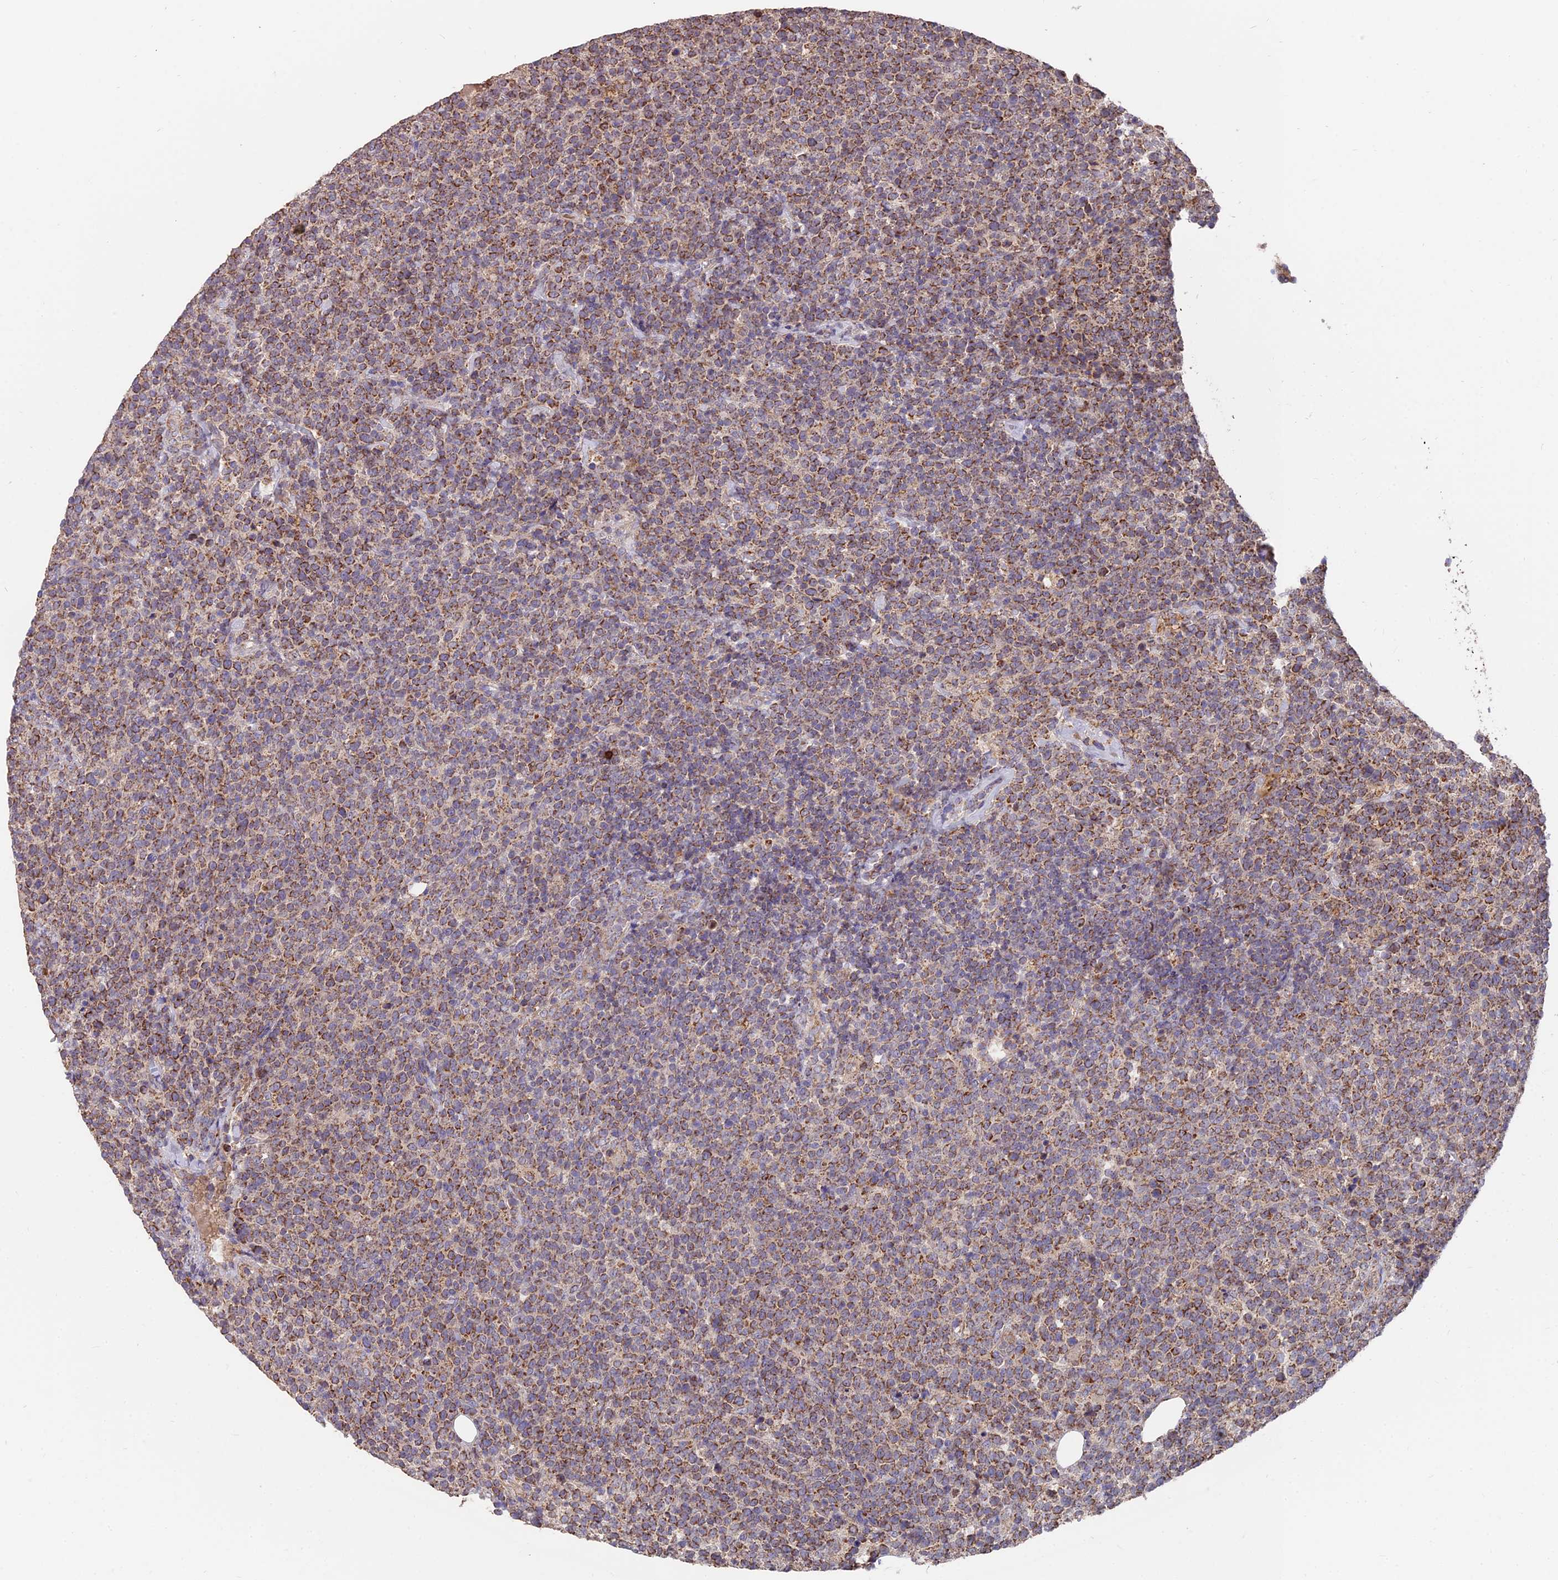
{"staining": {"intensity": "moderate", "quantity": ">75%", "location": "cytoplasmic/membranous"}, "tissue": "lymphoma", "cell_type": "Tumor cells", "image_type": "cancer", "snomed": [{"axis": "morphology", "description": "Malignant lymphoma, non-Hodgkin's type, High grade"}, {"axis": "topography", "description": "Lymph node"}], "caption": "Tumor cells show medium levels of moderate cytoplasmic/membranous positivity in about >75% of cells in human lymphoma.", "gene": "IFT22", "patient": {"sex": "male", "age": 61}}